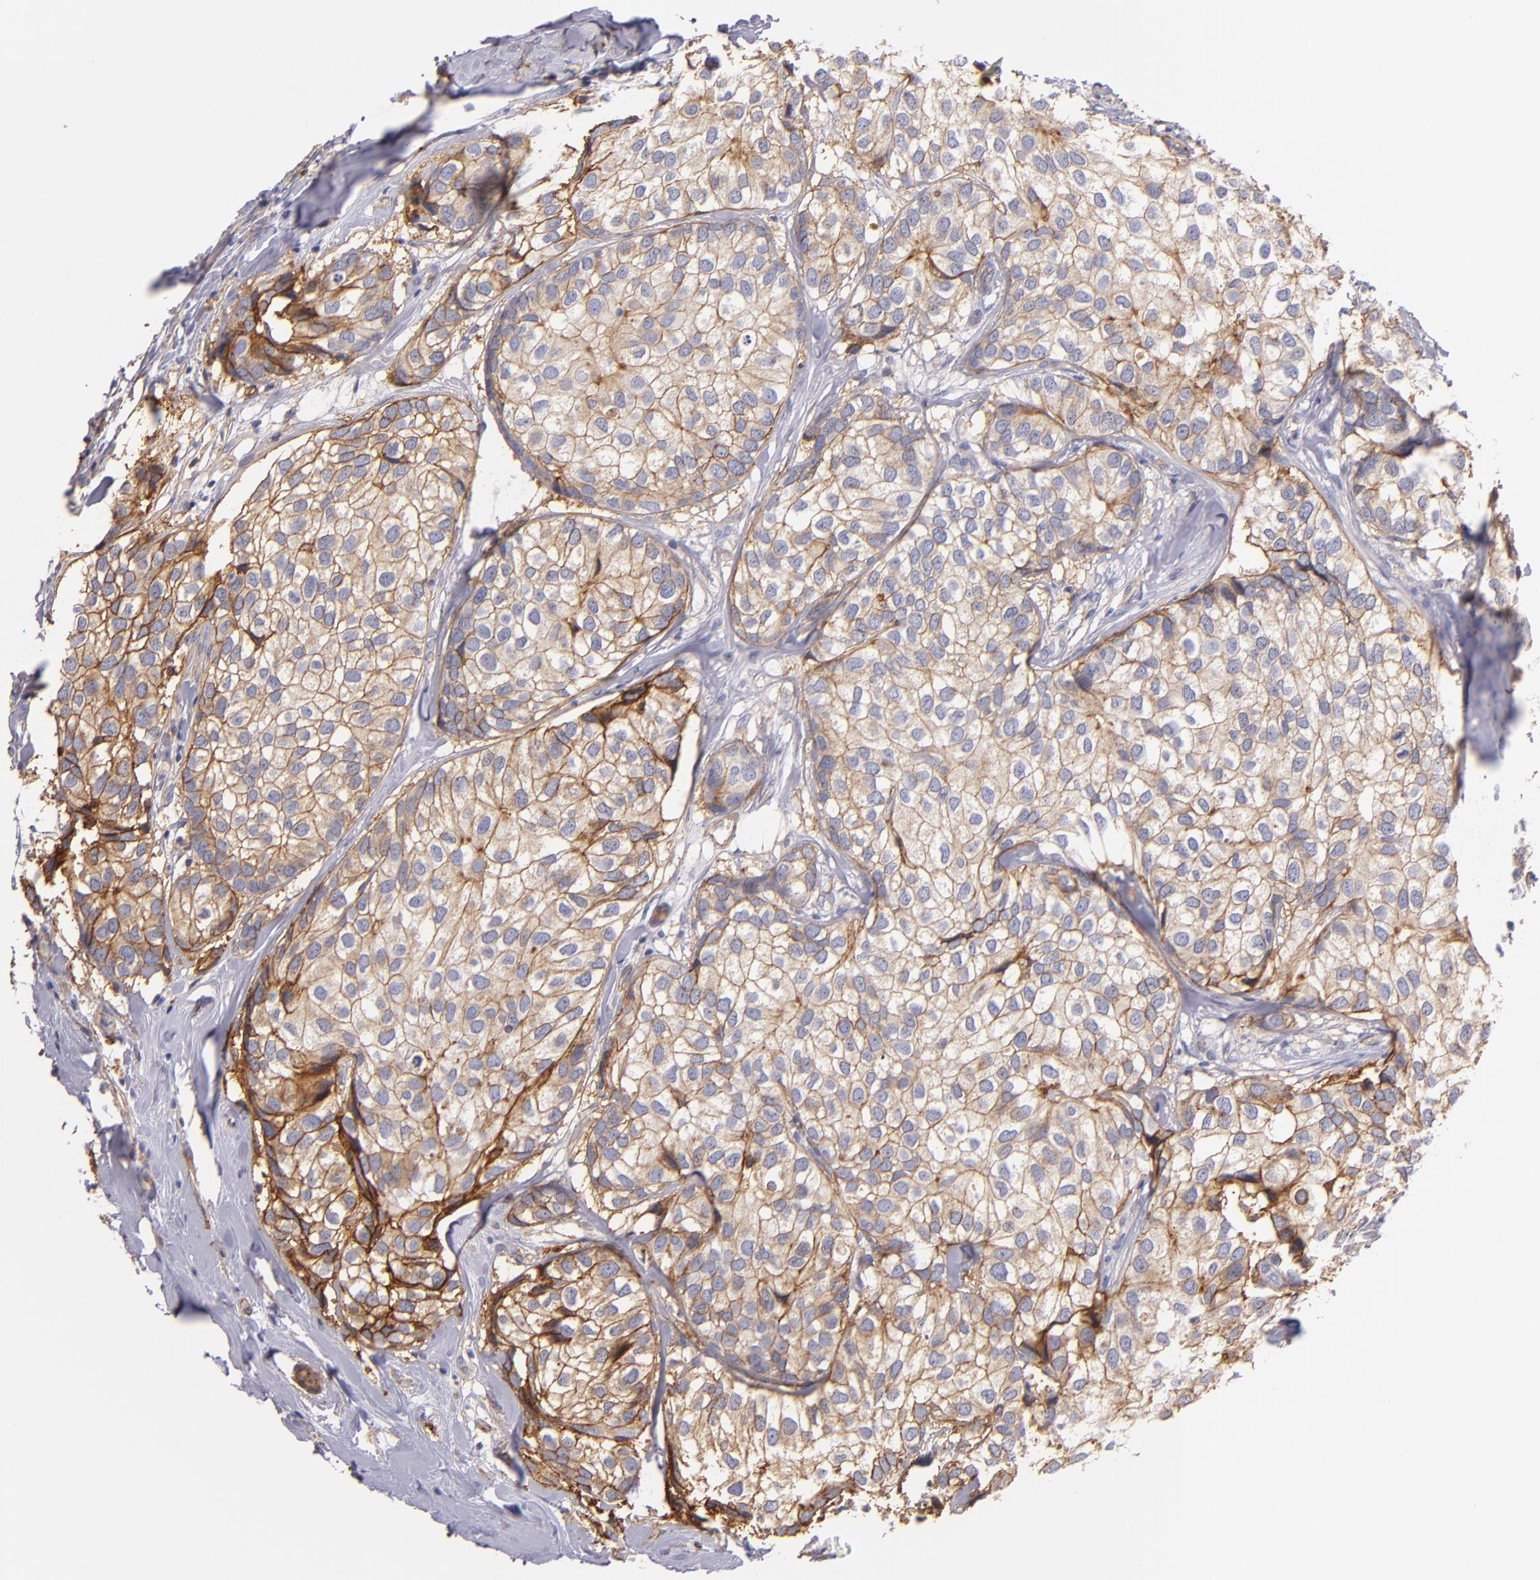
{"staining": {"intensity": "weak", "quantity": "25%-75%", "location": "cytoplasmic/membranous"}, "tissue": "breast cancer", "cell_type": "Tumor cells", "image_type": "cancer", "snomed": [{"axis": "morphology", "description": "Duct carcinoma"}, {"axis": "topography", "description": "Breast"}], "caption": "Protein positivity by IHC reveals weak cytoplasmic/membranous positivity in about 25%-75% of tumor cells in breast cancer.", "gene": "CD151", "patient": {"sex": "female", "age": 68}}